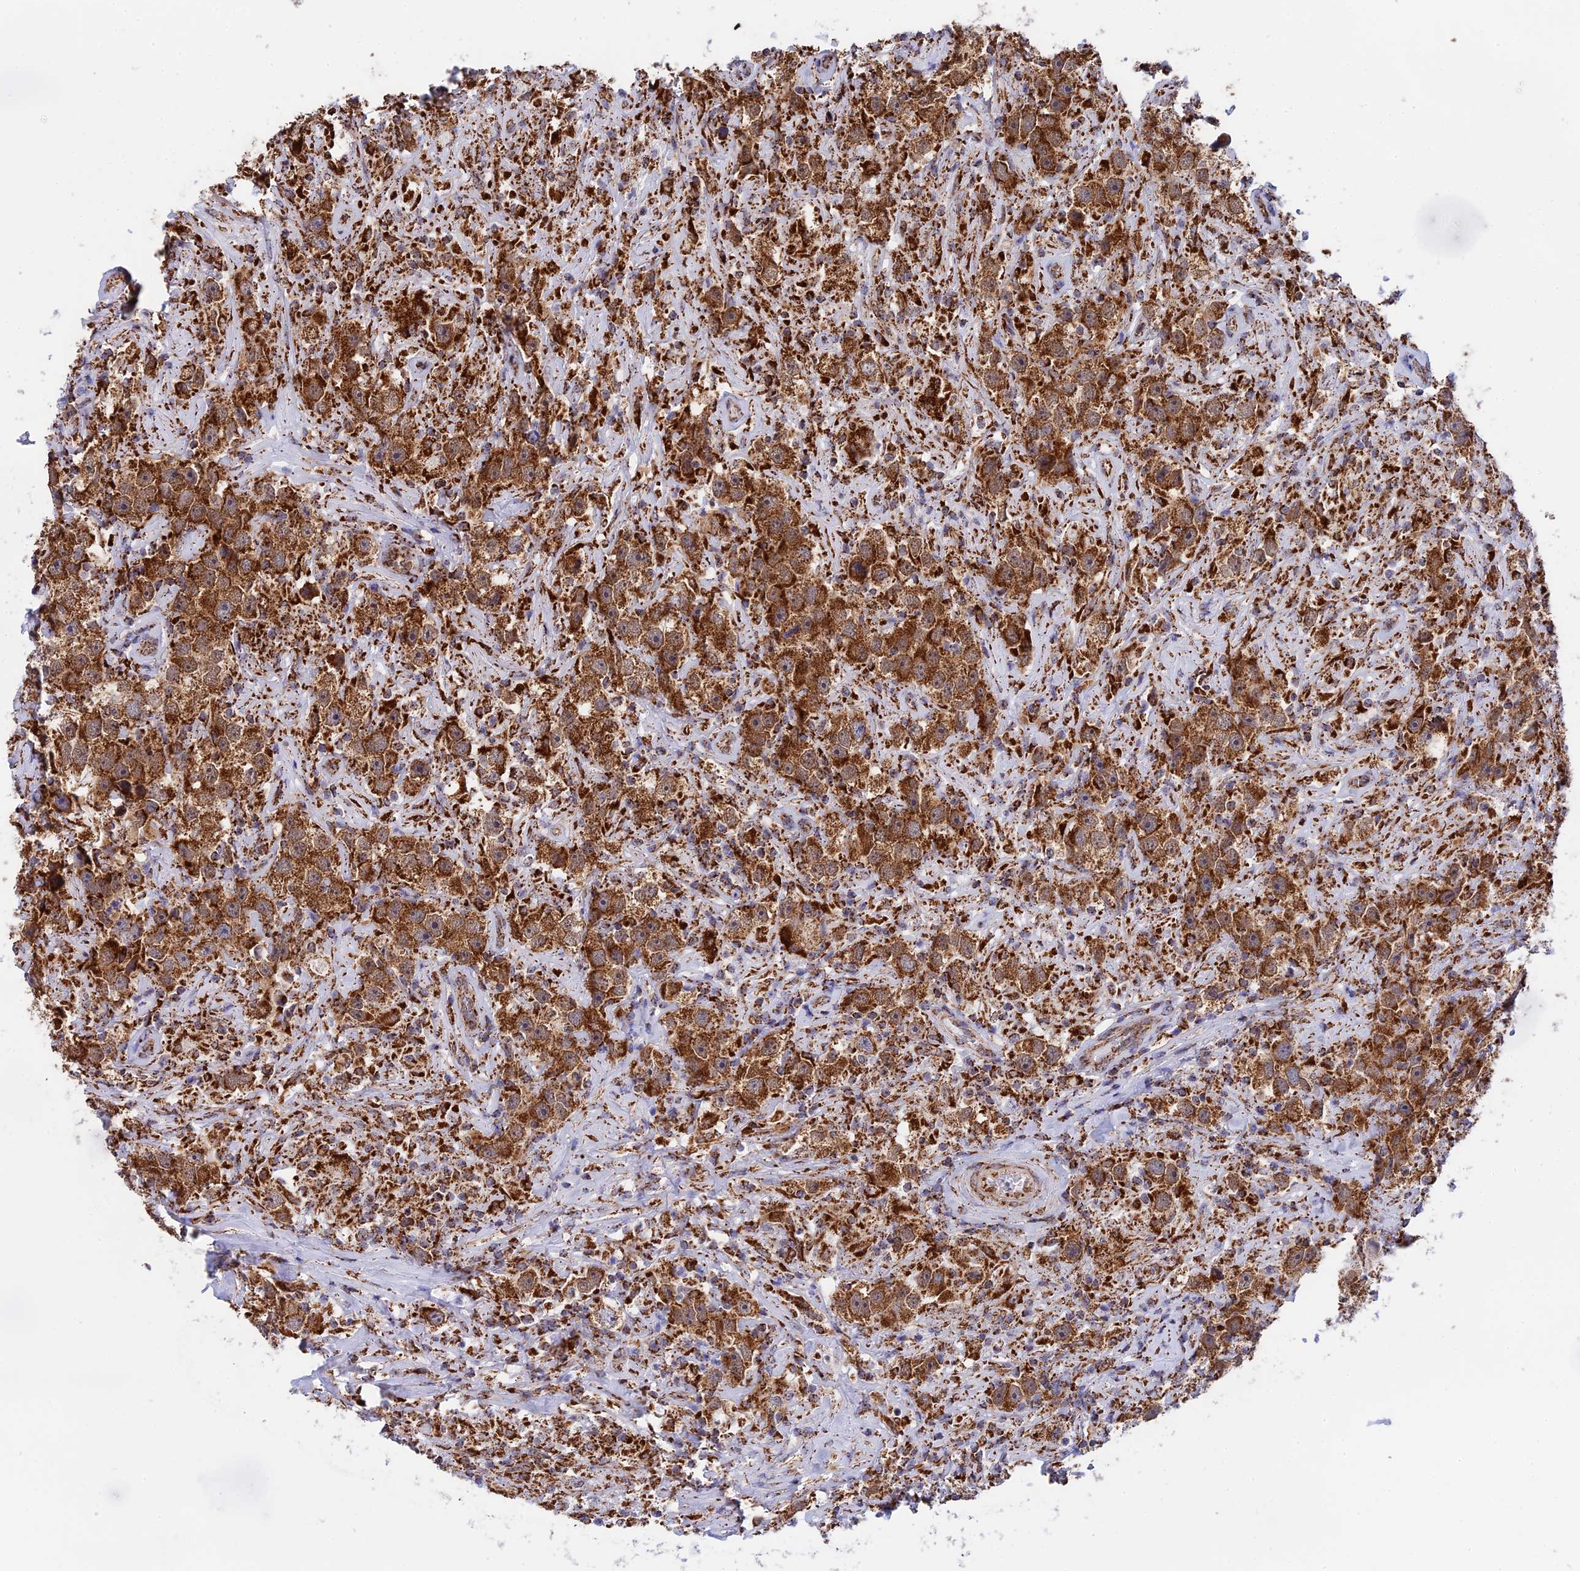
{"staining": {"intensity": "strong", "quantity": ">75%", "location": "cytoplasmic/membranous"}, "tissue": "testis cancer", "cell_type": "Tumor cells", "image_type": "cancer", "snomed": [{"axis": "morphology", "description": "Seminoma, NOS"}, {"axis": "topography", "description": "Testis"}], "caption": "An image of testis cancer stained for a protein displays strong cytoplasmic/membranous brown staining in tumor cells.", "gene": "CDC16", "patient": {"sex": "male", "age": 49}}